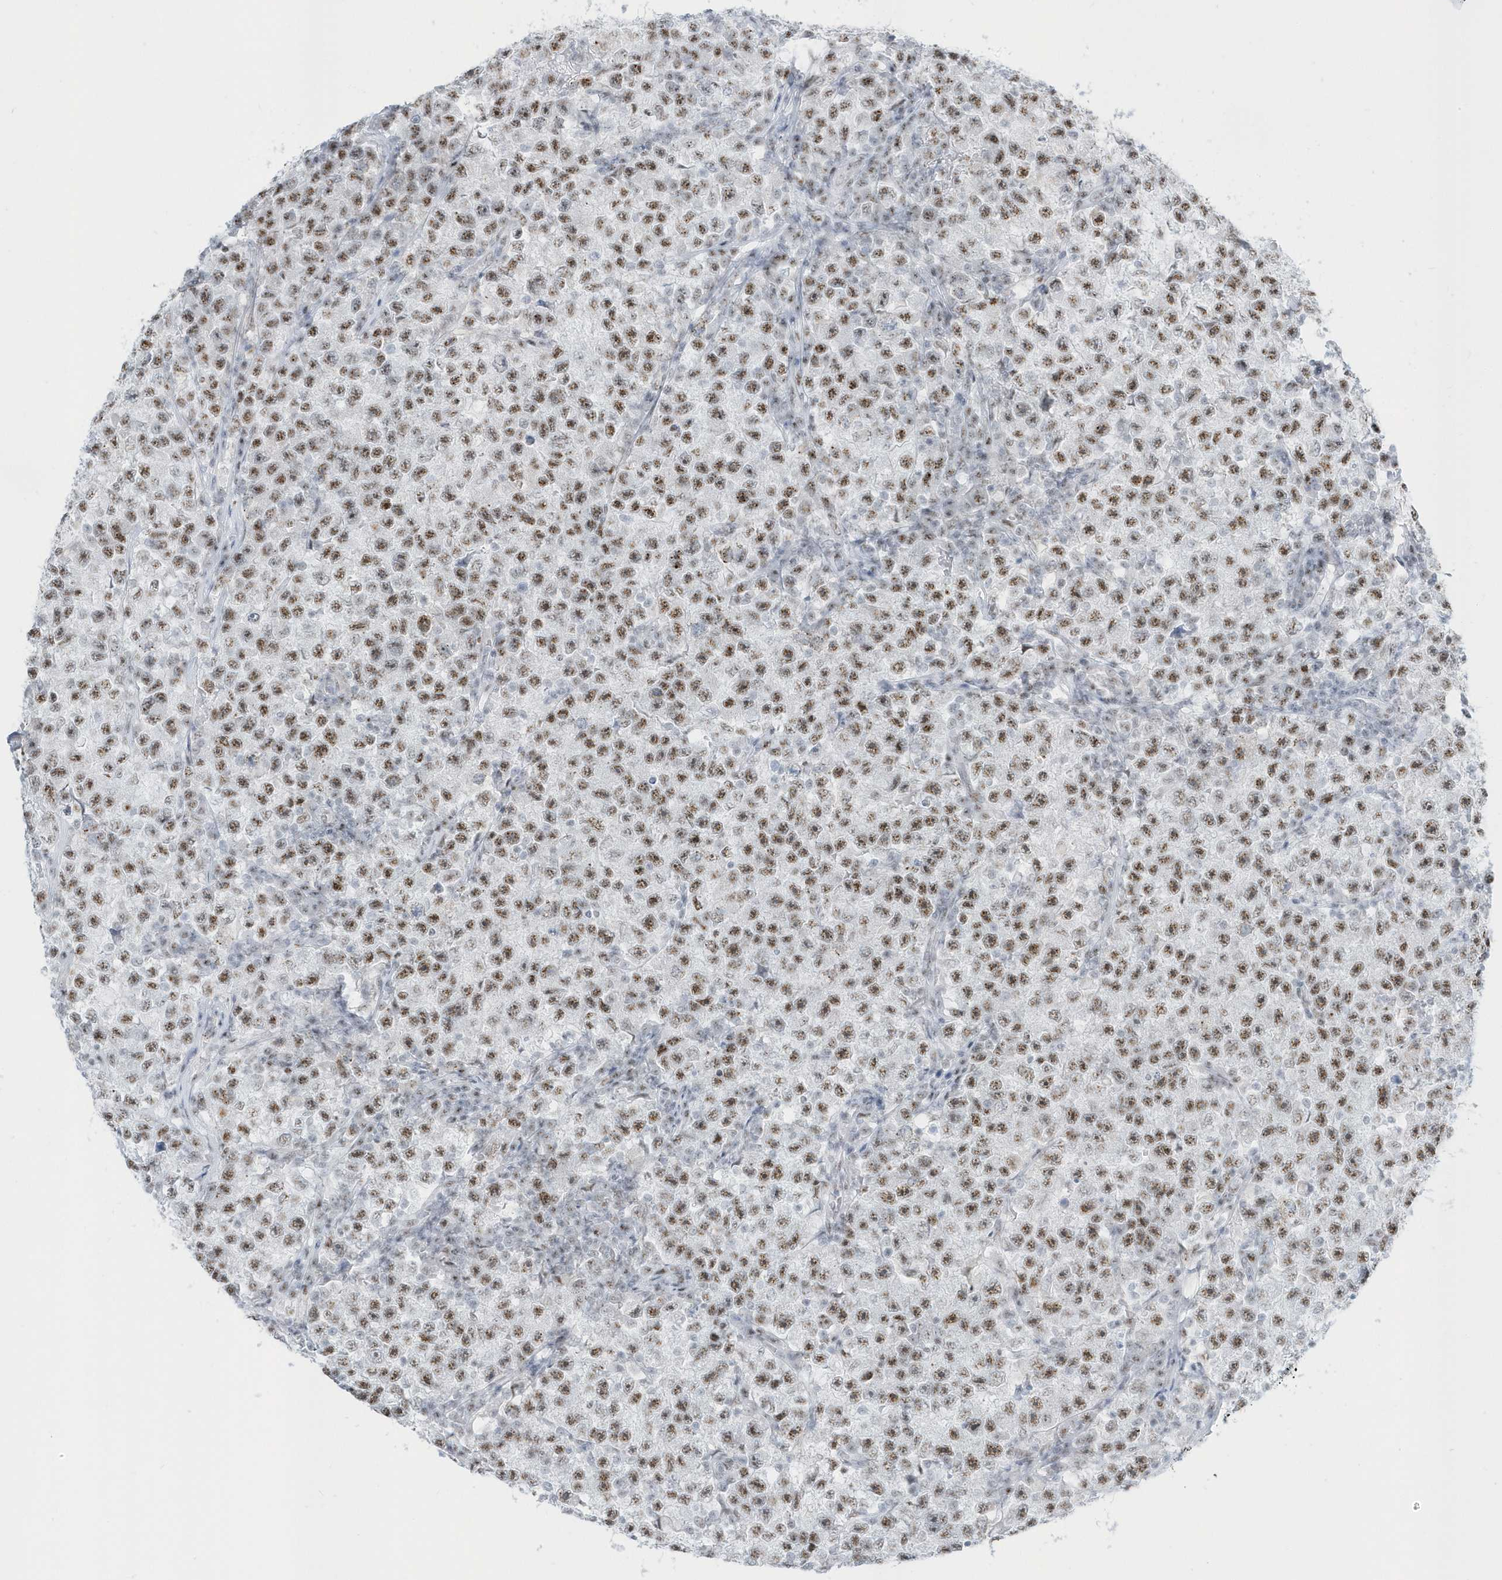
{"staining": {"intensity": "moderate", "quantity": ">75%", "location": "nuclear"}, "tissue": "testis cancer", "cell_type": "Tumor cells", "image_type": "cancer", "snomed": [{"axis": "morphology", "description": "Seminoma, NOS"}, {"axis": "topography", "description": "Testis"}], "caption": "A photomicrograph of human testis cancer stained for a protein reveals moderate nuclear brown staining in tumor cells.", "gene": "PLEKHN1", "patient": {"sex": "male", "age": 22}}